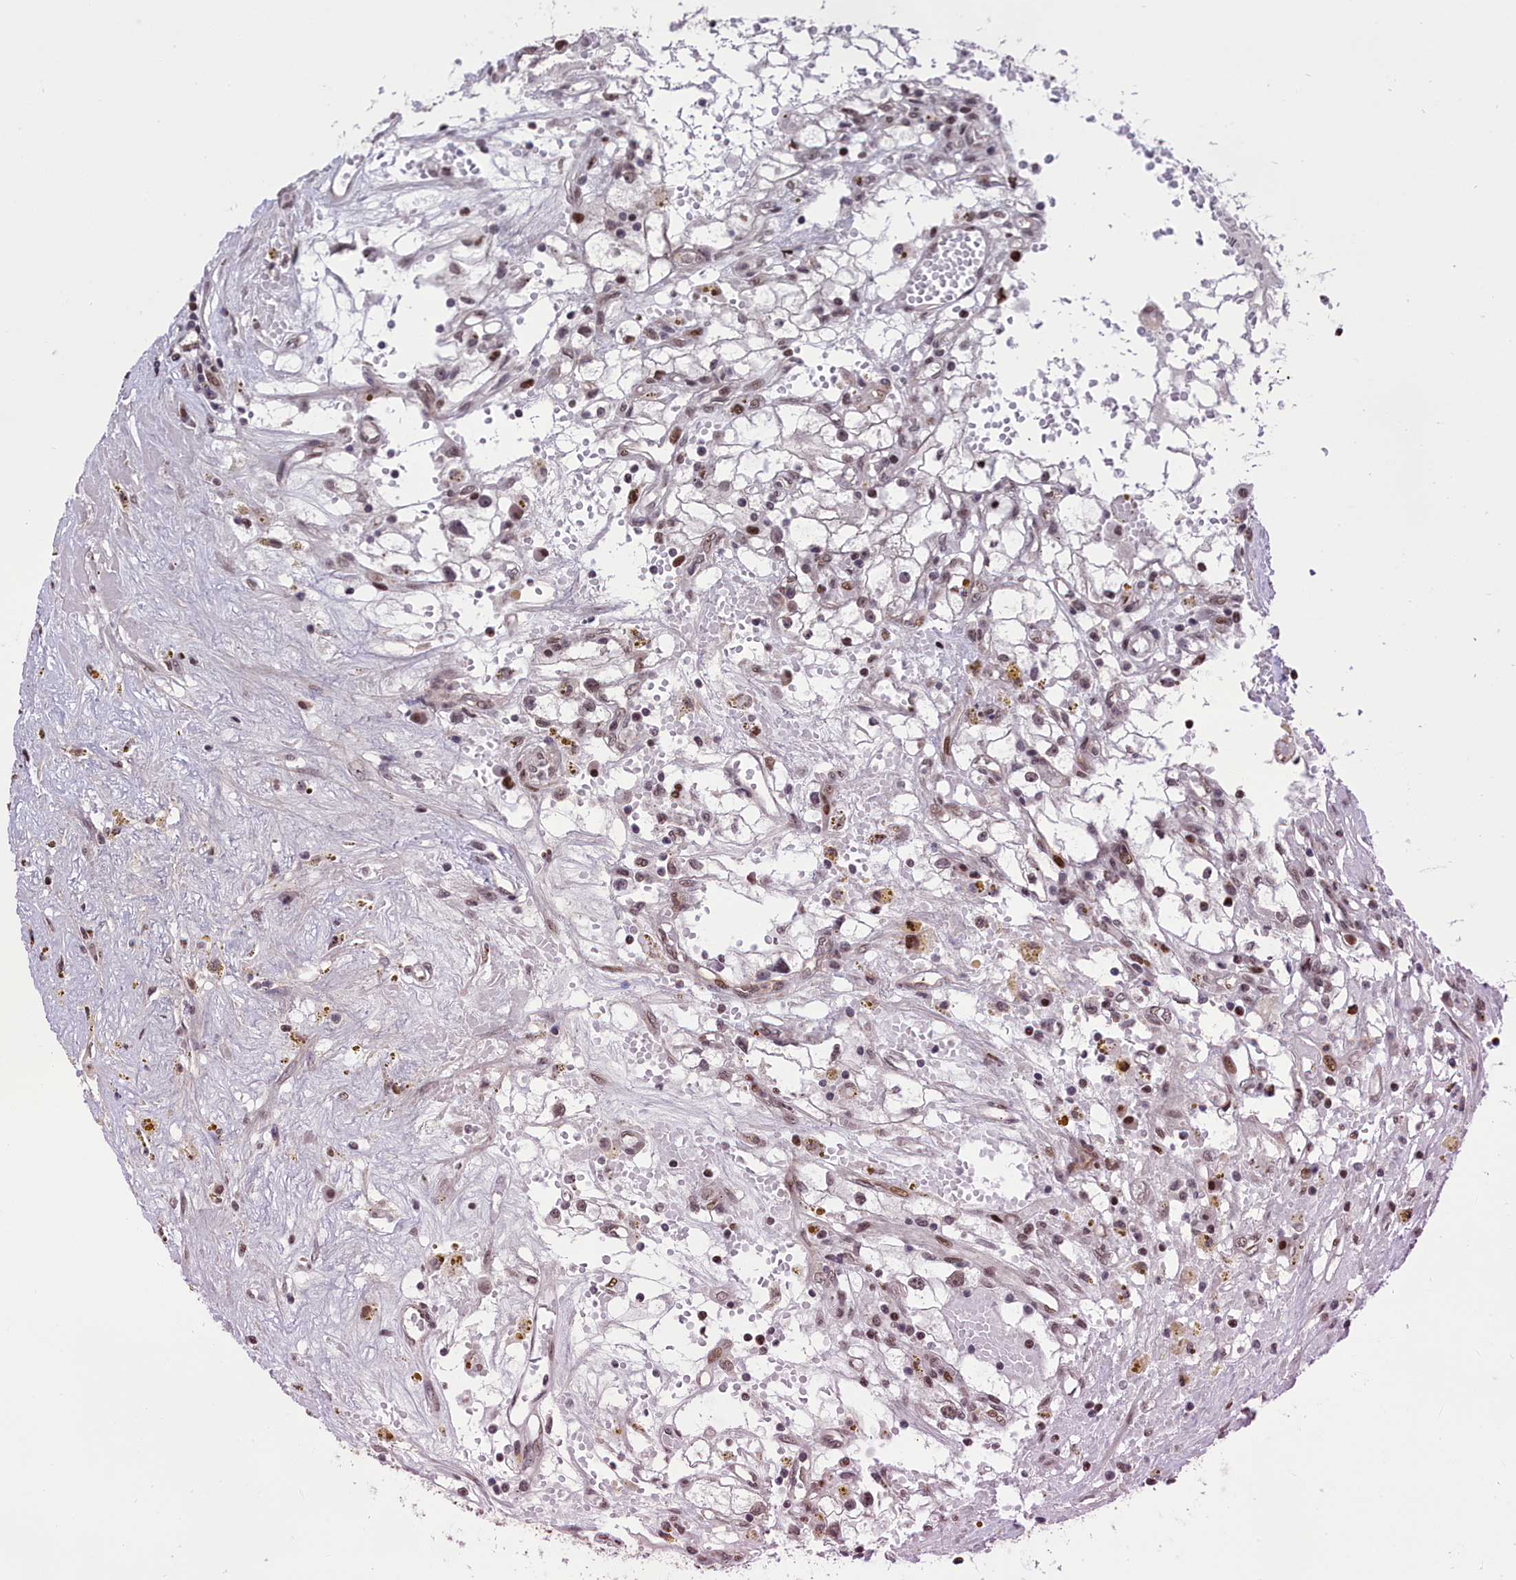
{"staining": {"intensity": "weak", "quantity": "25%-75%", "location": "nuclear"}, "tissue": "renal cancer", "cell_type": "Tumor cells", "image_type": "cancer", "snomed": [{"axis": "morphology", "description": "Adenocarcinoma, NOS"}, {"axis": "topography", "description": "Kidney"}], "caption": "Brown immunohistochemical staining in human renal adenocarcinoma shows weak nuclear expression in approximately 25%-75% of tumor cells.", "gene": "RELB", "patient": {"sex": "male", "age": 56}}